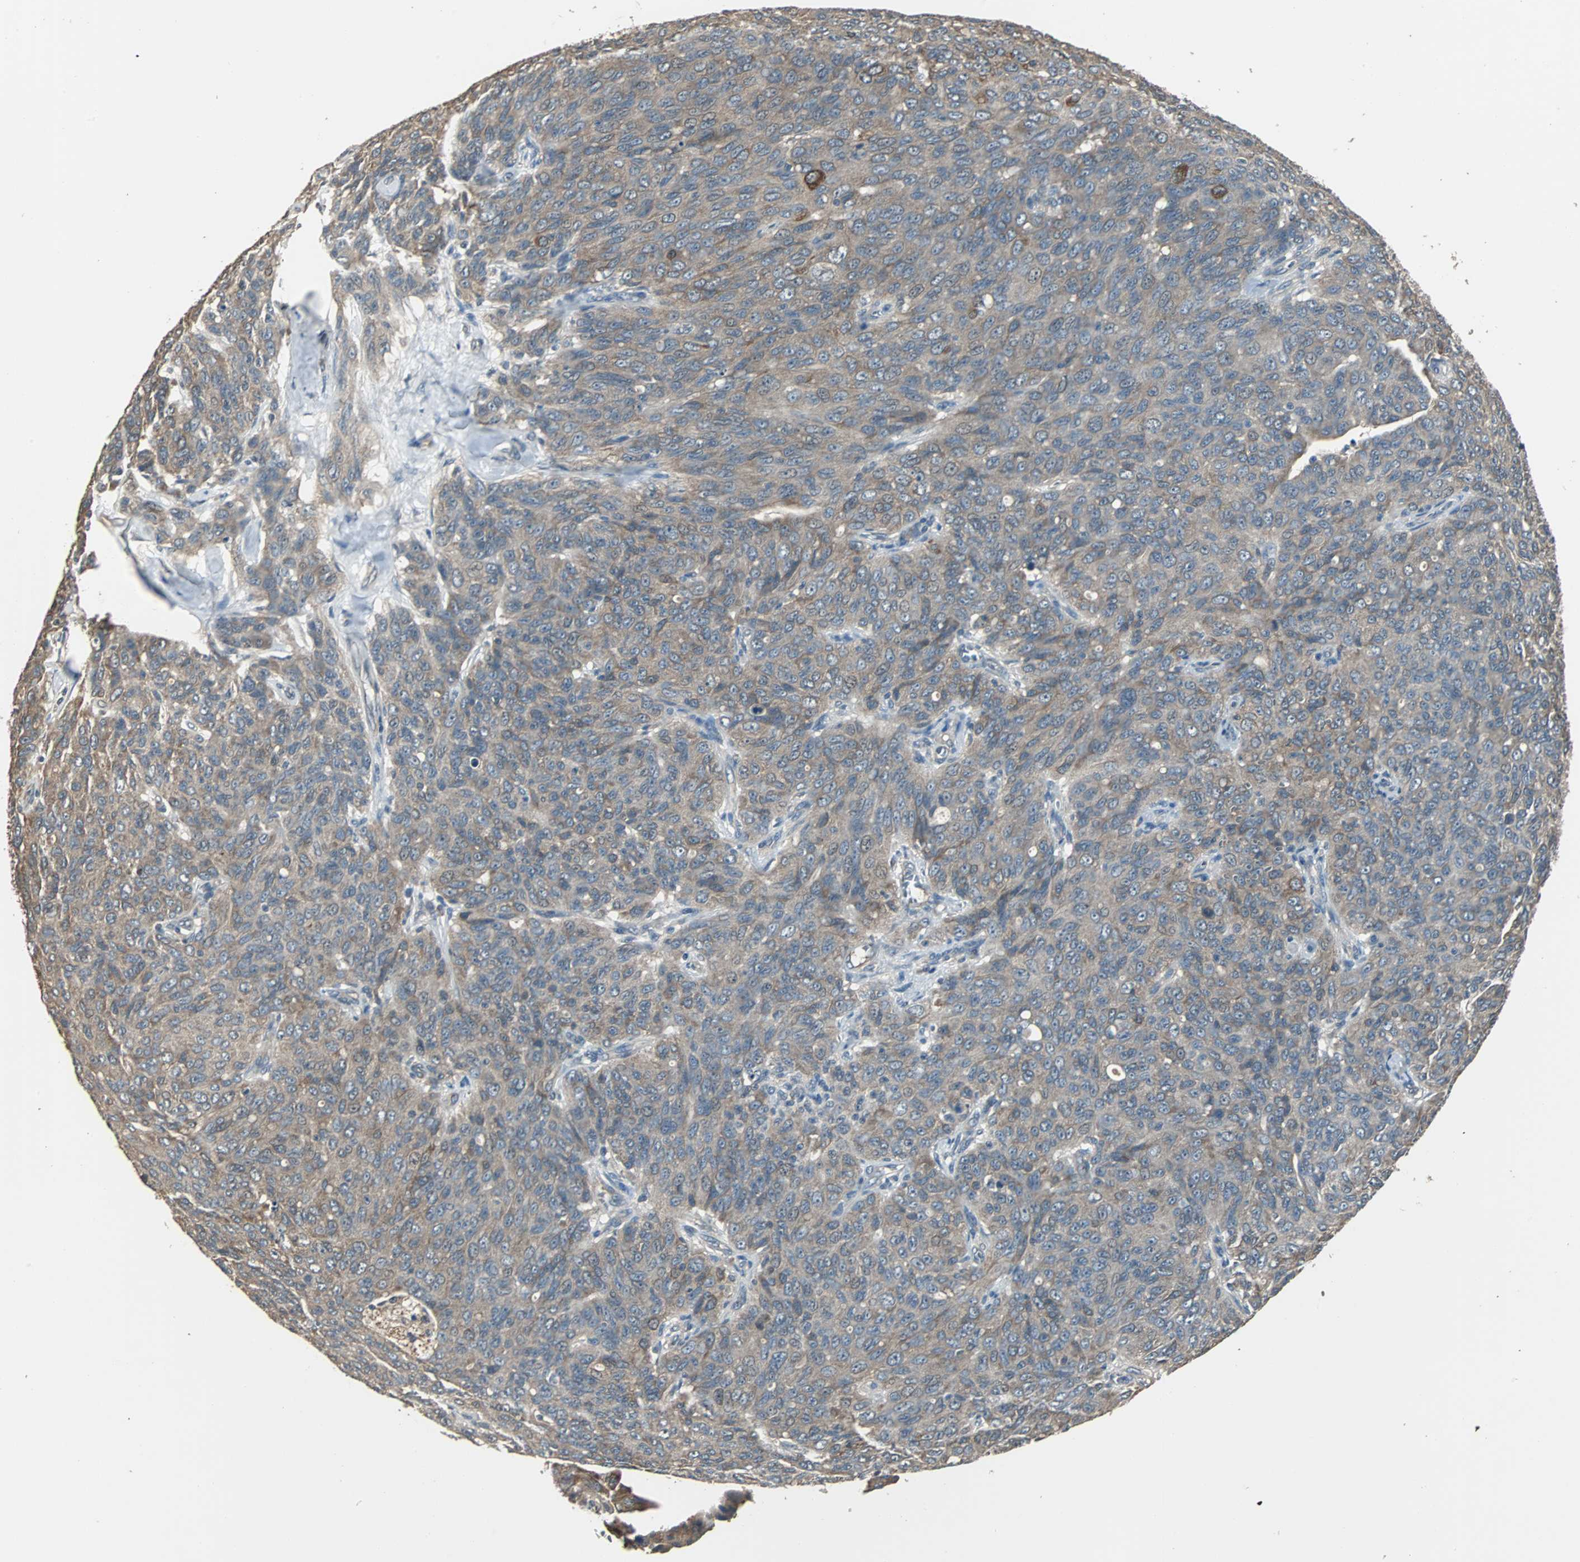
{"staining": {"intensity": "weak", "quantity": ">75%", "location": "cytoplasmic/membranous"}, "tissue": "ovarian cancer", "cell_type": "Tumor cells", "image_type": "cancer", "snomed": [{"axis": "morphology", "description": "Carcinoma, endometroid"}, {"axis": "topography", "description": "Ovary"}], "caption": "The histopathology image exhibits a brown stain indicating the presence of a protein in the cytoplasmic/membranous of tumor cells in endometroid carcinoma (ovarian). Immunohistochemistry stains the protein of interest in brown and the nuclei are stained blue.", "gene": "ABHD2", "patient": {"sex": "female", "age": 60}}